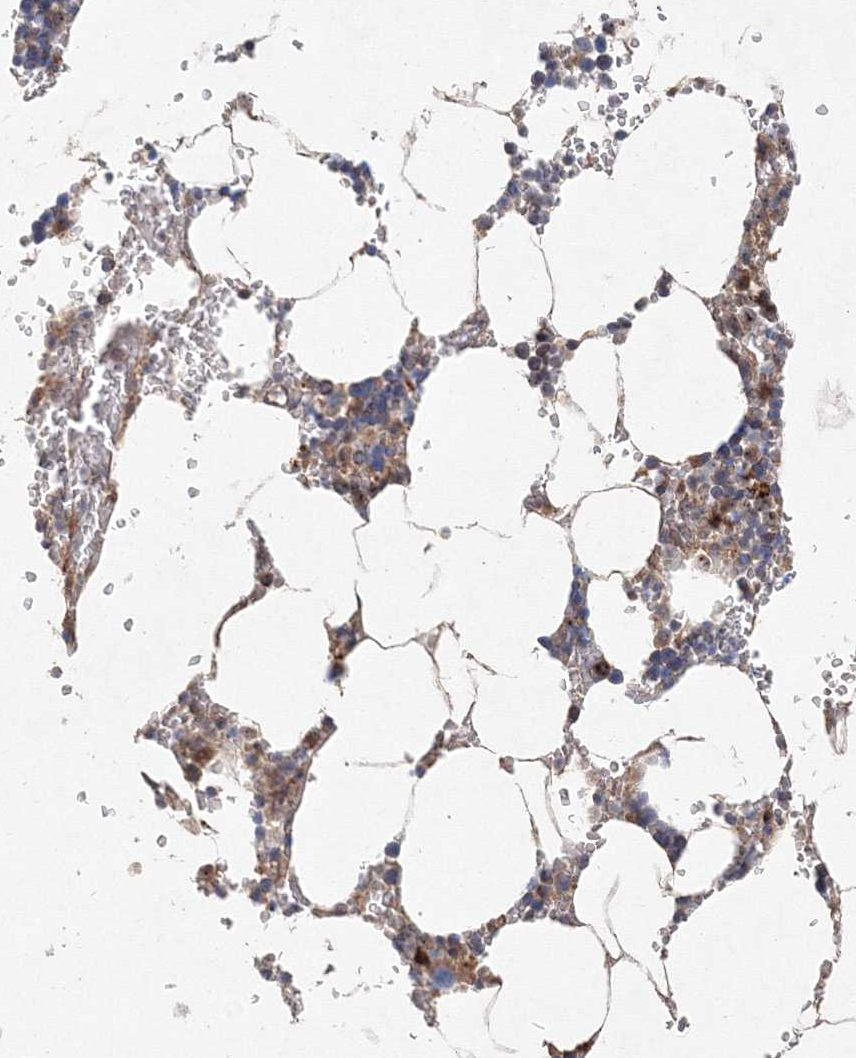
{"staining": {"intensity": "moderate", "quantity": ">75%", "location": "cytoplasmic/membranous"}, "tissue": "bone marrow", "cell_type": "Hematopoietic cells", "image_type": "normal", "snomed": [{"axis": "morphology", "description": "Normal tissue, NOS"}, {"axis": "topography", "description": "Bone marrow"}], "caption": "Immunohistochemical staining of unremarkable bone marrow exhibits >75% levels of moderate cytoplasmic/membranous protein expression in about >75% of hematopoietic cells.", "gene": "ANKAR", "patient": {"sex": "male", "age": 70}}